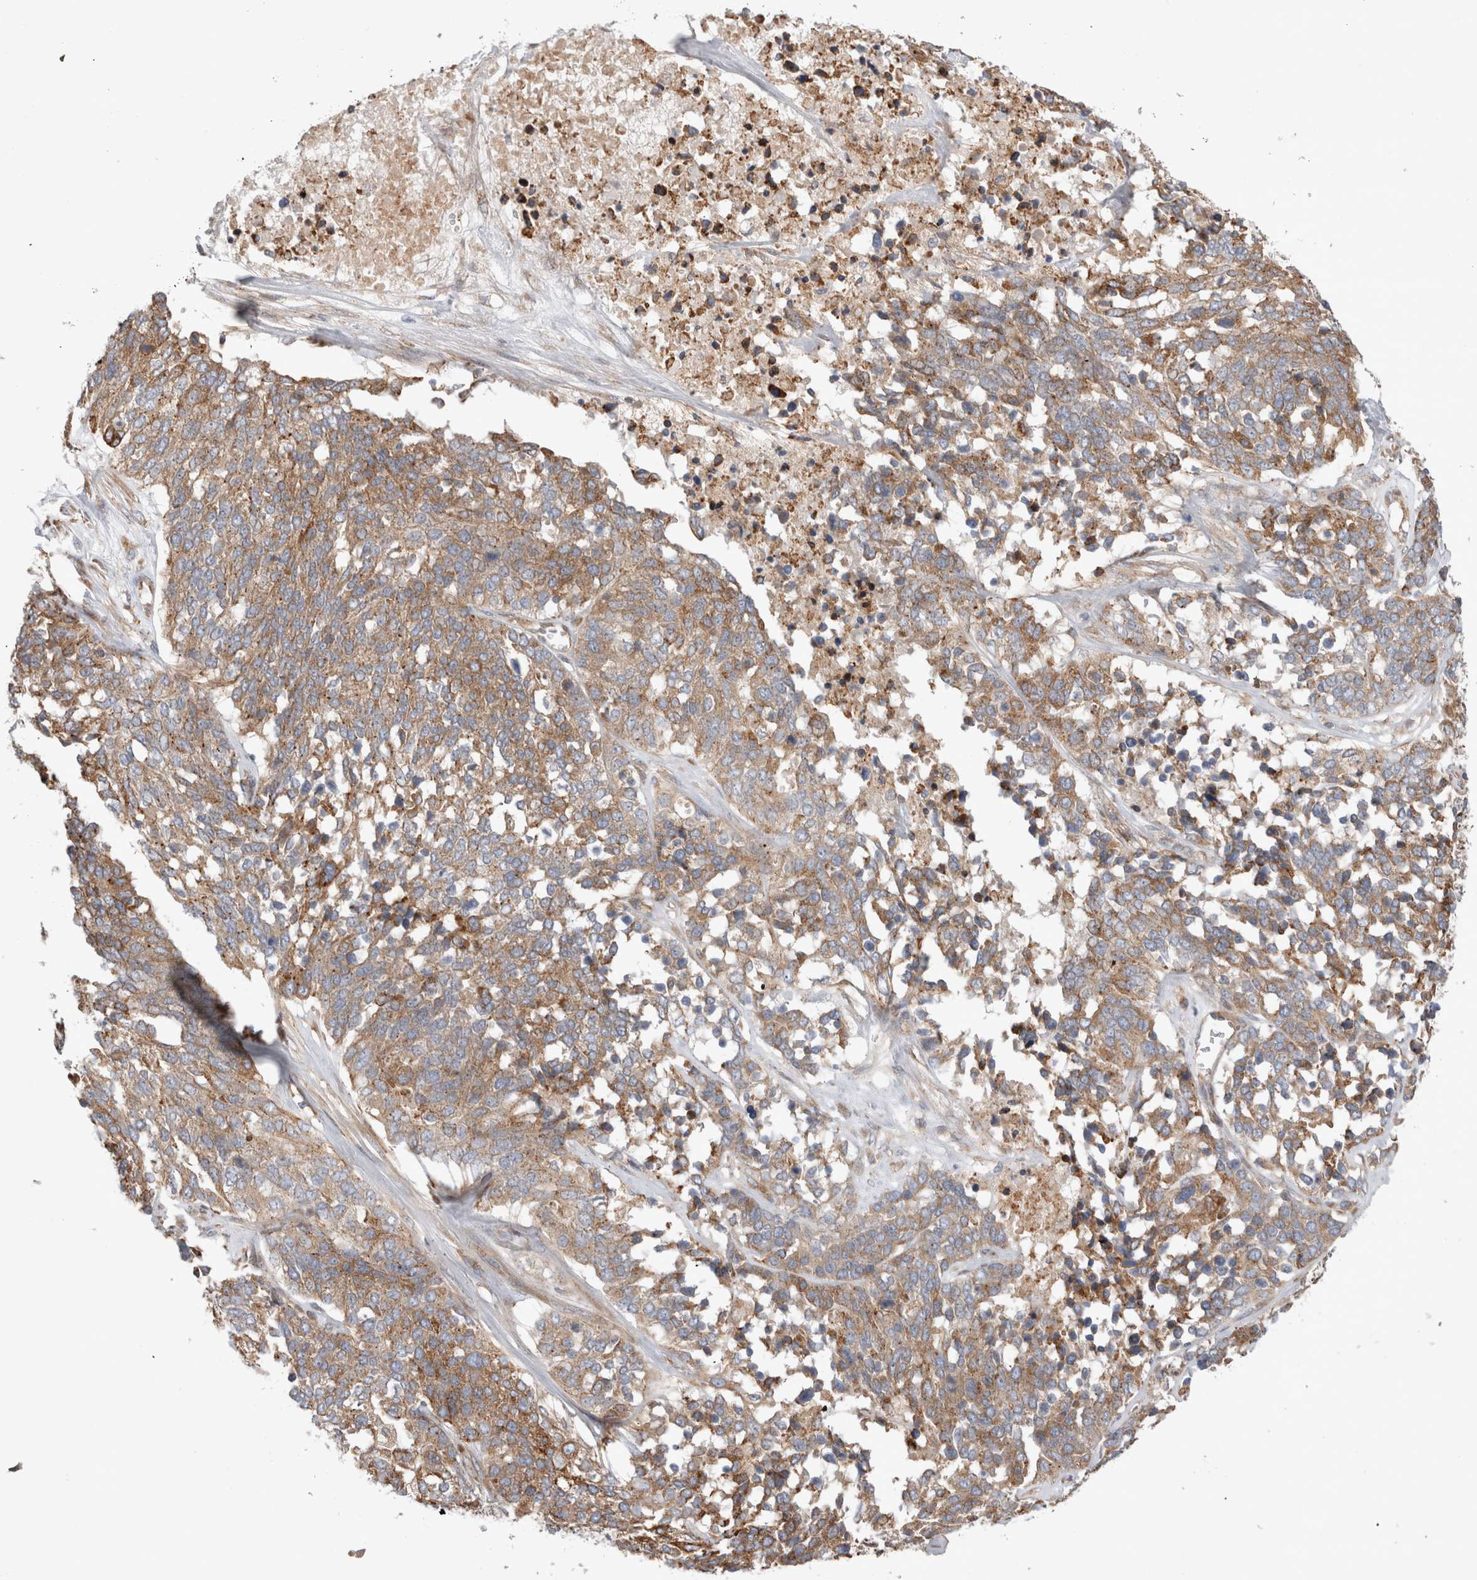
{"staining": {"intensity": "moderate", "quantity": ">75%", "location": "cytoplasmic/membranous"}, "tissue": "ovarian cancer", "cell_type": "Tumor cells", "image_type": "cancer", "snomed": [{"axis": "morphology", "description": "Cystadenocarcinoma, serous, NOS"}, {"axis": "topography", "description": "Ovary"}], "caption": "Ovarian cancer (serous cystadenocarcinoma) tissue shows moderate cytoplasmic/membranous positivity in approximately >75% of tumor cells, visualized by immunohistochemistry.", "gene": "PDCD10", "patient": {"sex": "female", "age": 44}}